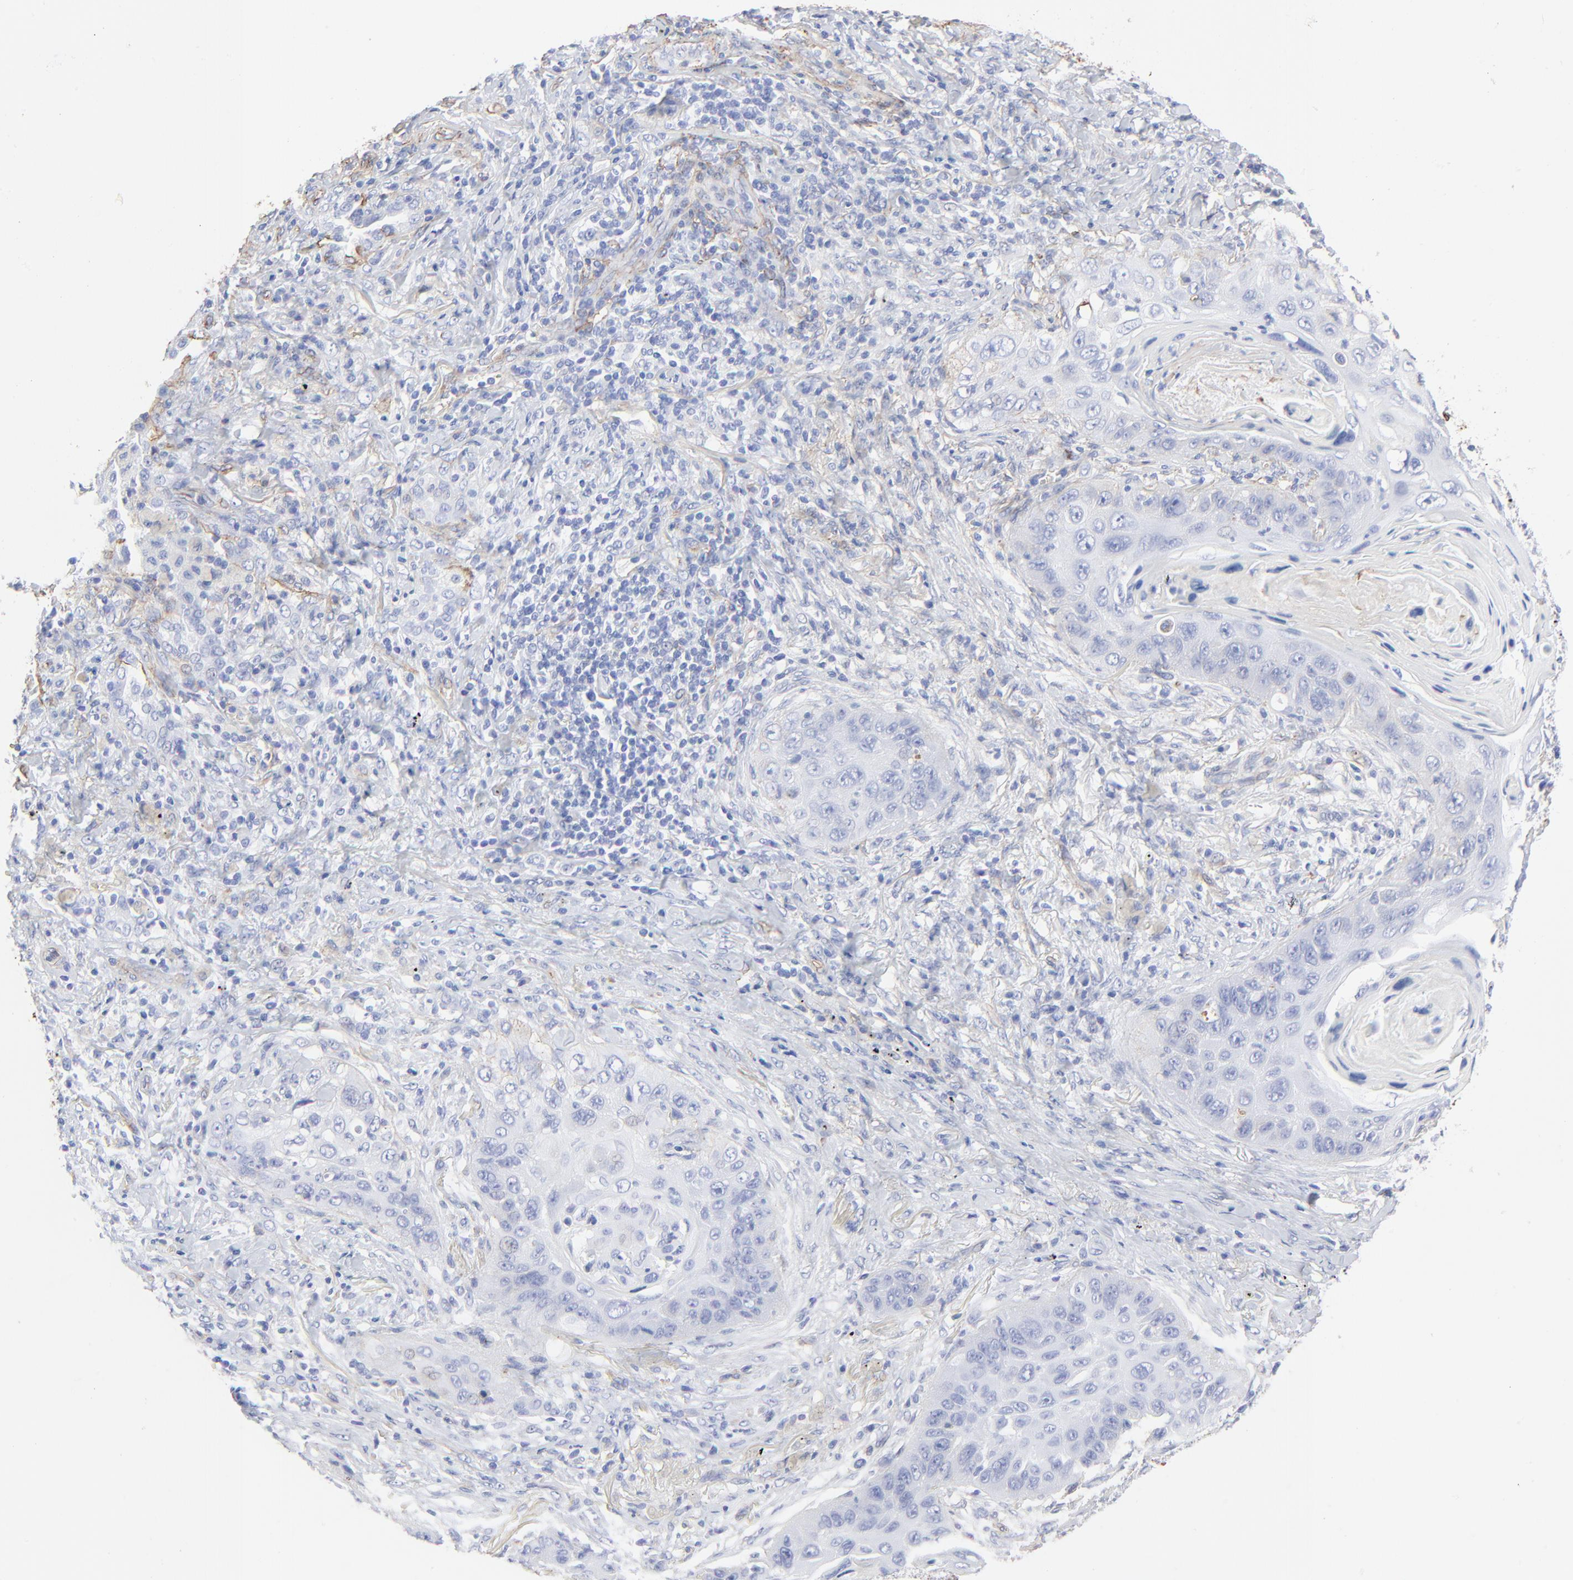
{"staining": {"intensity": "negative", "quantity": "none", "location": "none"}, "tissue": "lung cancer", "cell_type": "Tumor cells", "image_type": "cancer", "snomed": [{"axis": "morphology", "description": "Squamous cell carcinoma, NOS"}, {"axis": "topography", "description": "Lung"}], "caption": "Photomicrograph shows no significant protein staining in tumor cells of lung squamous cell carcinoma.", "gene": "CAV1", "patient": {"sex": "female", "age": 67}}